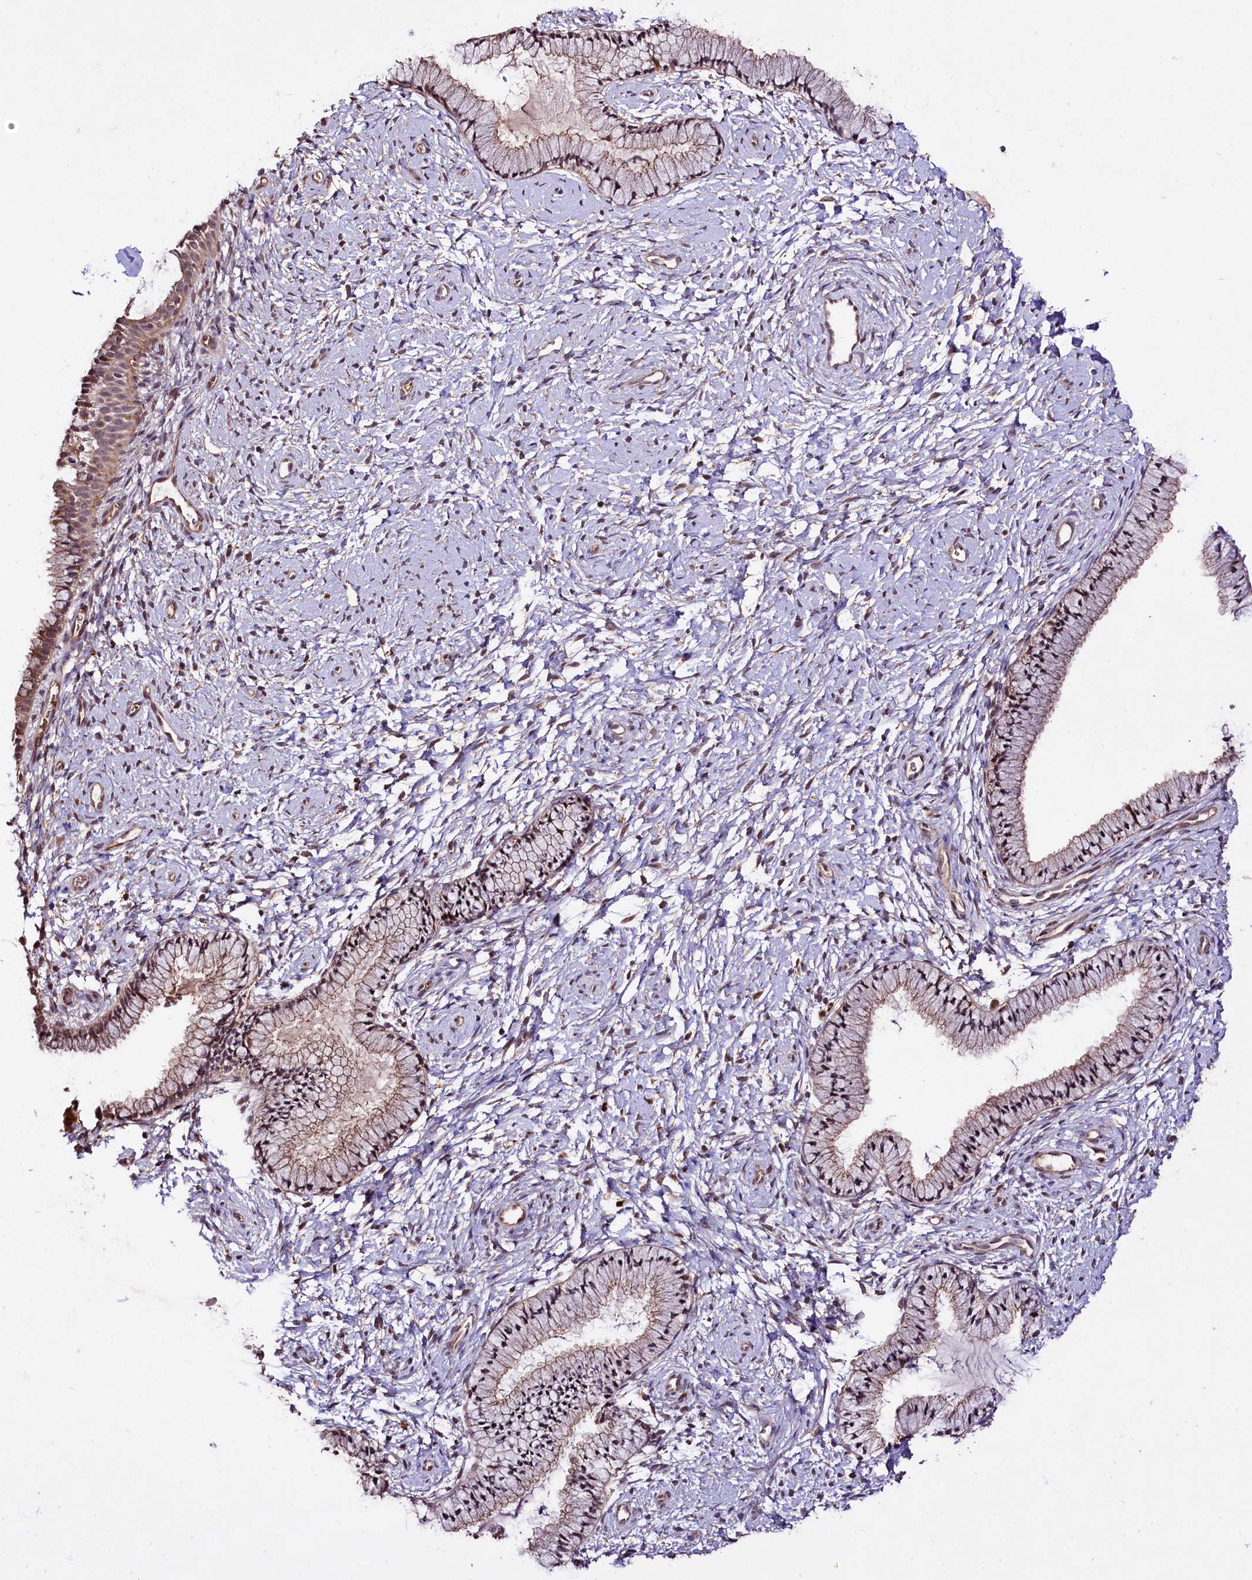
{"staining": {"intensity": "weak", "quantity": ">75%", "location": "cytoplasmic/membranous"}, "tissue": "cervix", "cell_type": "Glandular cells", "image_type": "normal", "snomed": [{"axis": "morphology", "description": "Normal tissue, NOS"}, {"axis": "topography", "description": "Cervix"}], "caption": "Weak cytoplasmic/membranous expression for a protein is identified in approximately >75% of glandular cells of normal cervix using immunohistochemistry.", "gene": "TNPO3", "patient": {"sex": "female", "age": 33}}